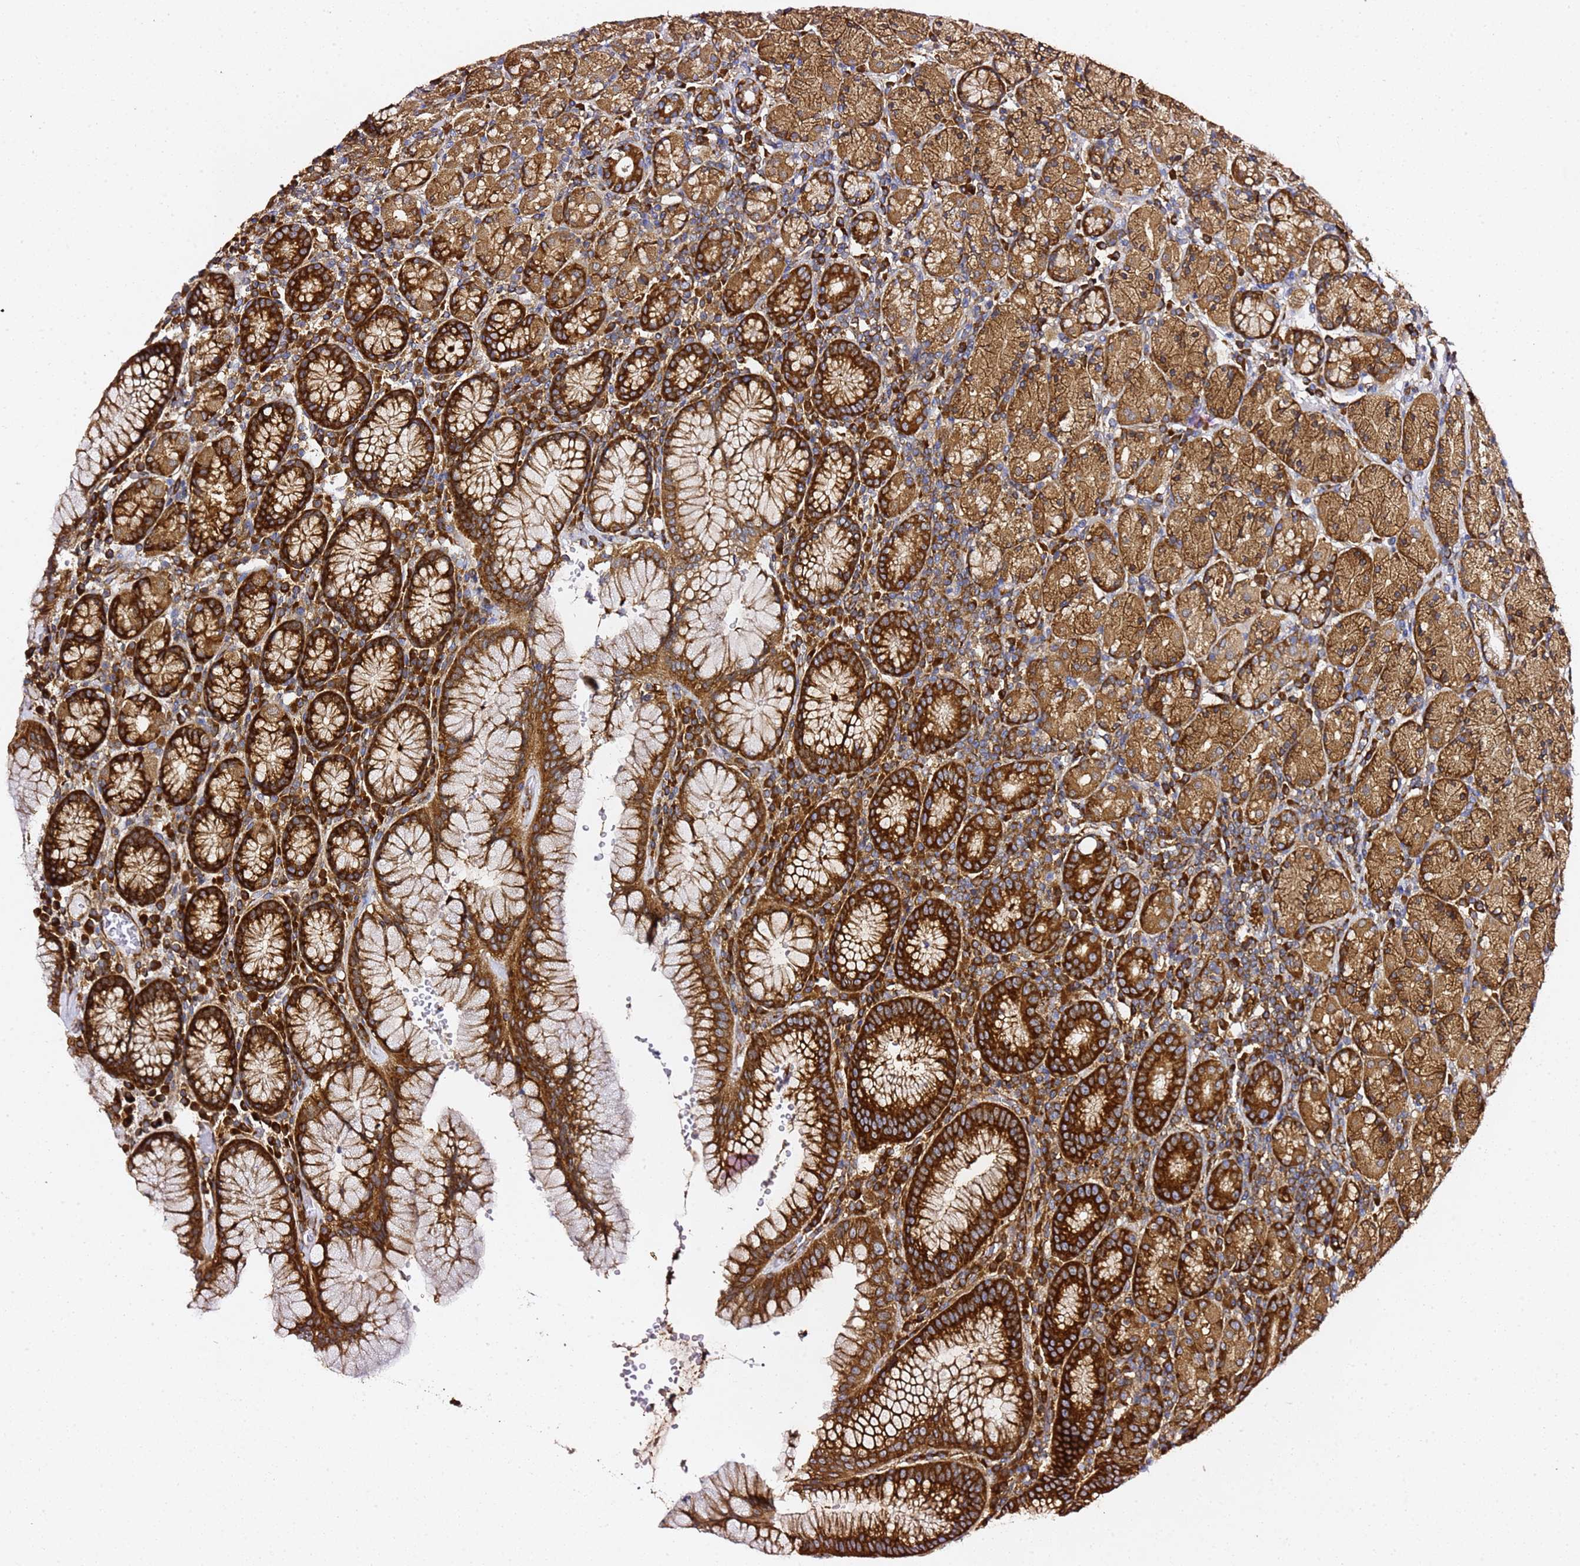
{"staining": {"intensity": "strong", "quantity": ">75%", "location": "cytoplasmic/membranous"}, "tissue": "stomach", "cell_type": "Glandular cells", "image_type": "normal", "snomed": [{"axis": "morphology", "description": "Normal tissue, NOS"}, {"axis": "topography", "description": "Stomach, upper"}, {"axis": "topography", "description": "Stomach"}], "caption": "The image reveals a brown stain indicating the presence of a protein in the cytoplasmic/membranous of glandular cells in stomach. The staining was performed using DAB to visualize the protein expression in brown, while the nuclei were stained in blue with hematoxylin (Magnification: 20x).", "gene": "TPST1", "patient": {"sex": "male", "age": 62}}